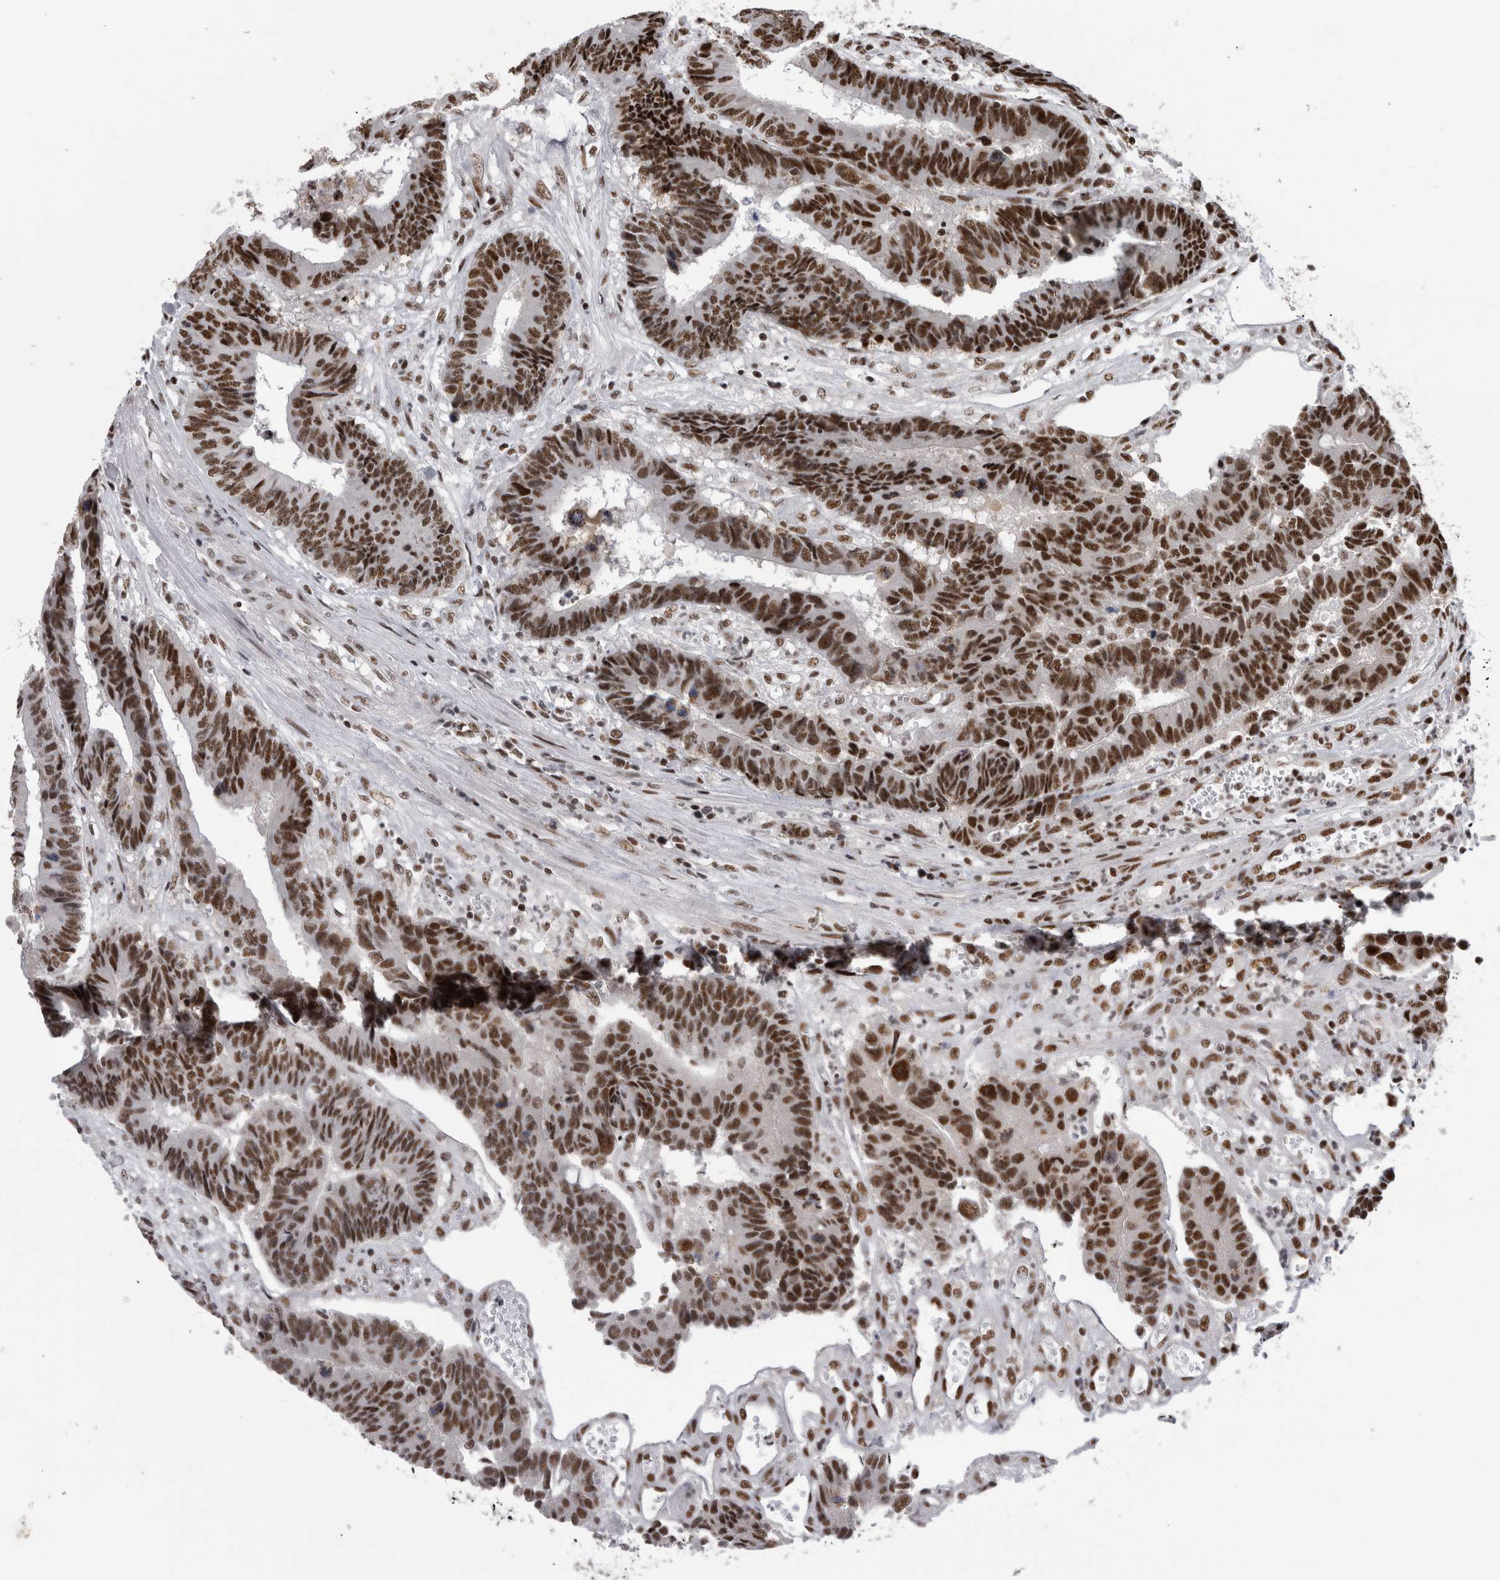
{"staining": {"intensity": "strong", "quantity": ">75%", "location": "nuclear"}, "tissue": "colorectal cancer", "cell_type": "Tumor cells", "image_type": "cancer", "snomed": [{"axis": "morphology", "description": "Adenocarcinoma, NOS"}, {"axis": "topography", "description": "Rectum"}], "caption": "Tumor cells display high levels of strong nuclear staining in approximately >75% of cells in human adenocarcinoma (colorectal).", "gene": "CDK11A", "patient": {"sex": "male", "age": 84}}